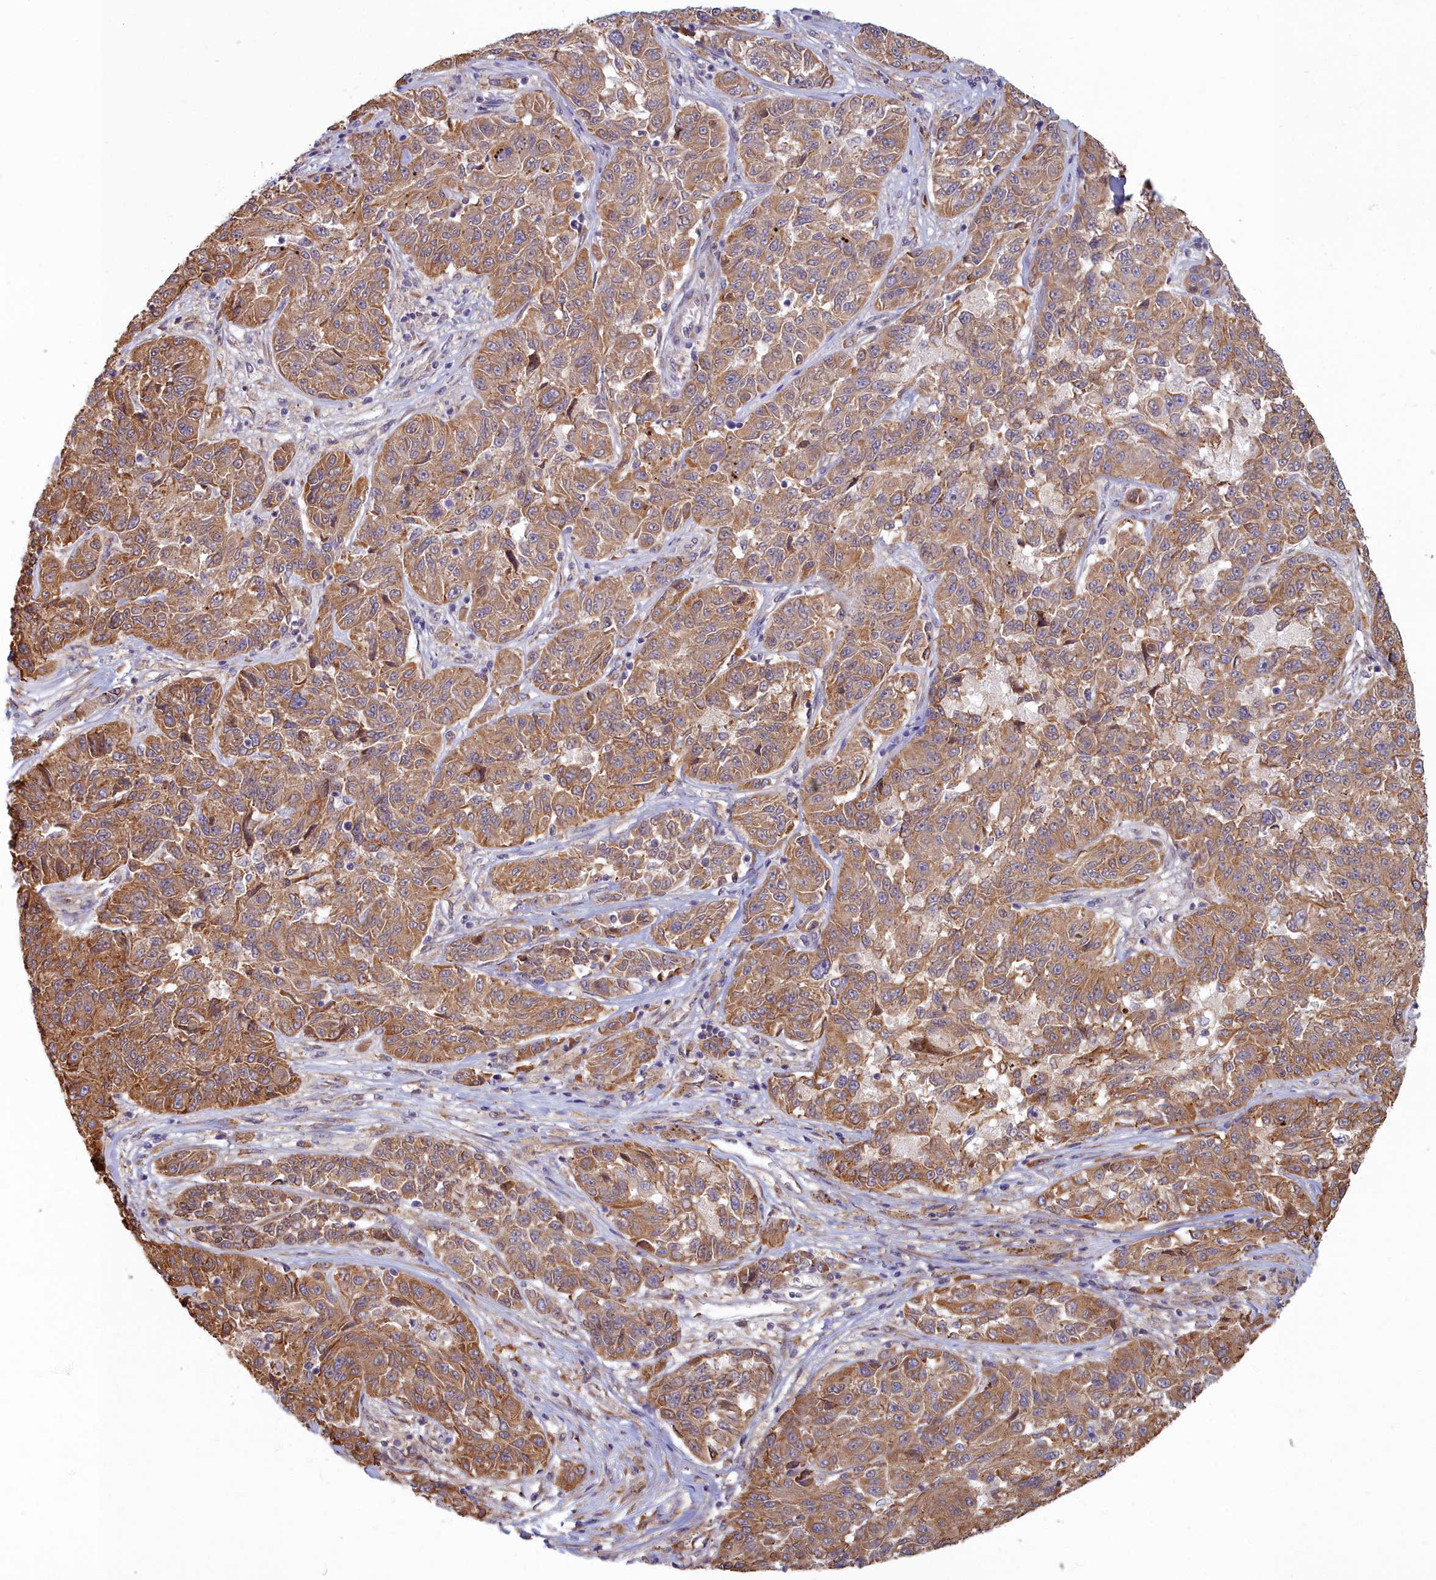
{"staining": {"intensity": "moderate", "quantity": ">75%", "location": "cytoplasmic/membranous"}, "tissue": "melanoma", "cell_type": "Tumor cells", "image_type": "cancer", "snomed": [{"axis": "morphology", "description": "Malignant melanoma, NOS"}, {"axis": "topography", "description": "Skin"}], "caption": "About >75% of tumor cells in malignant melanoma demonstrate moderate cytoplasmic/membranous protein staining as visualized by brown immunohistochemical staining.", "gene": "MAK16", "patient": {"sex": "male", "age": 53}}